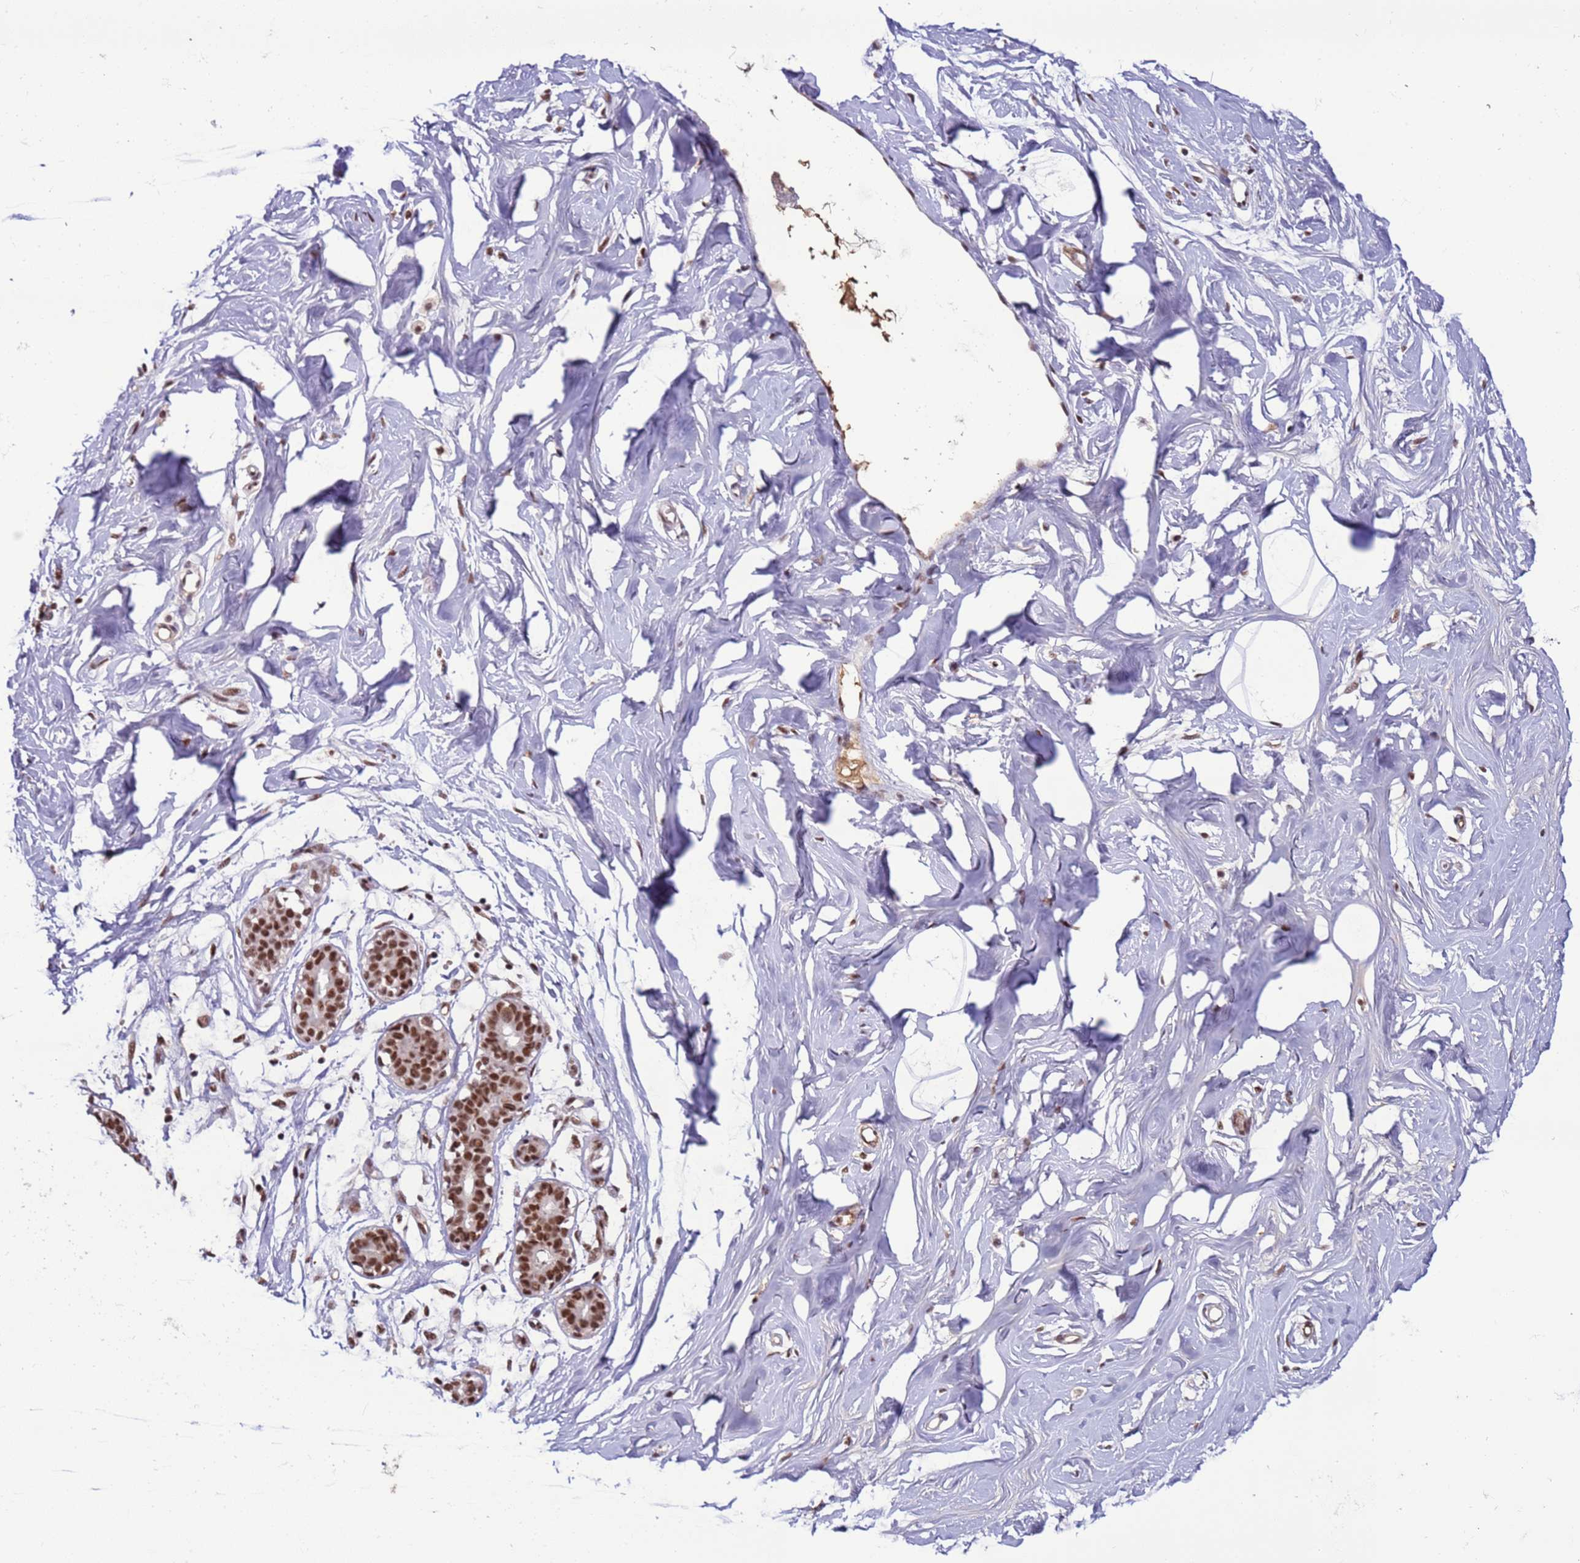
{"staining": {"intensity": "moderate", "quantity": ">75%", "location": "nuclear"}, "tissue": "breast", "cell_type": "Adipocytes", "image_type": "normal", "snomed": [{"axis": "morphology", "description": "Normal tissue, NOS"}, {"axis": "morphology", "description": "Adenoma, NOS"}, {"axis": "topography", "description": "Breast"}], "caption": "A high-resolution micrograph shows immunohistochemistry (IHC) staining of benign breast, which displays moderate nuclear staining in about >75% of adipocytes. Using DAB (3,3'-diaminobenzidine) (brown) and hematoxylin (blue) stains, captured at high magnification using brightfield microscopy.", "gene": "SRRT", "patient": {"sex": "female", "age": 23}}